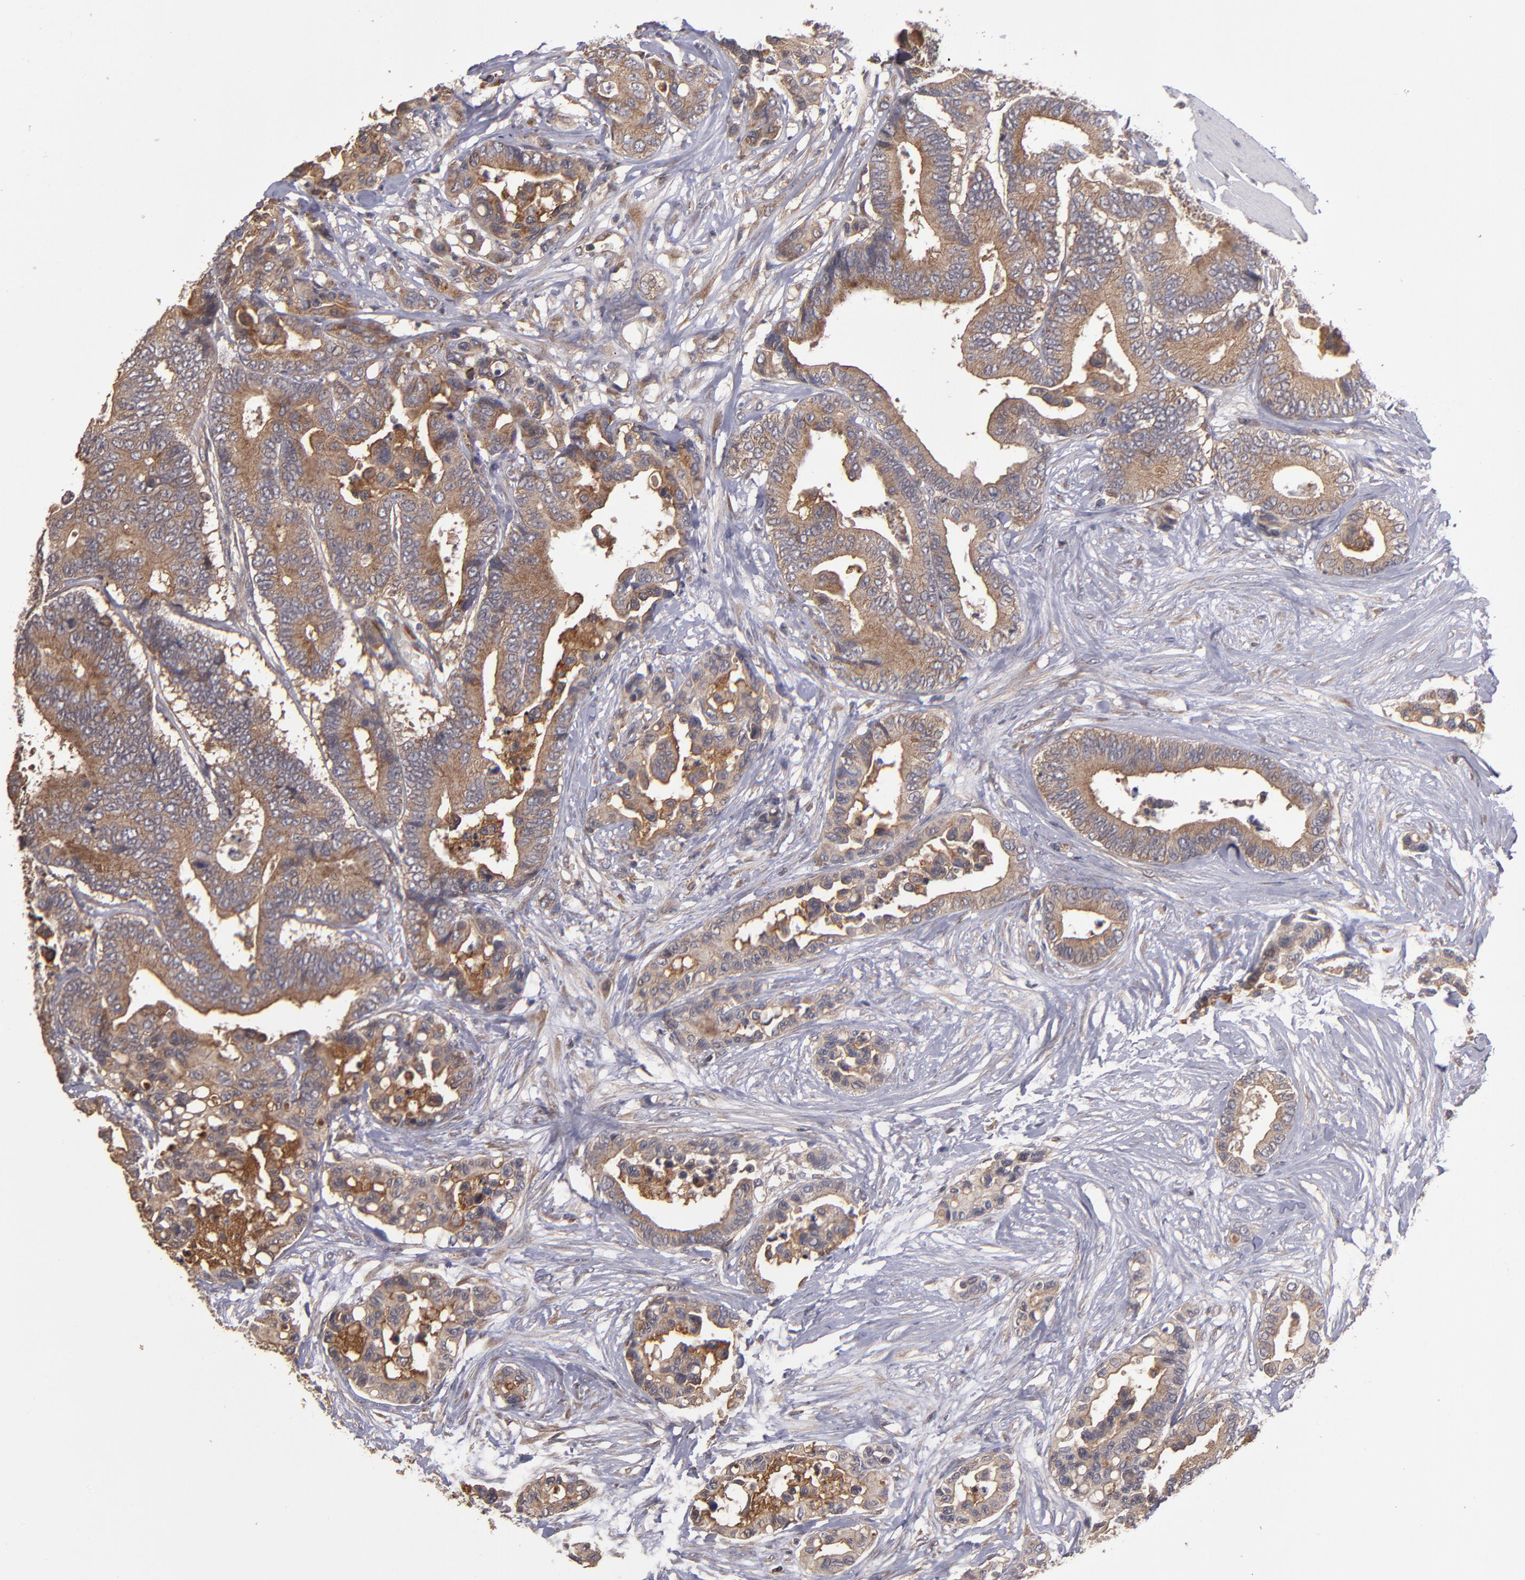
{"staining": {"intensity": "strong", "quantity": ">75%", "location": "cytoplasmic/membranous"}, "tissue": "colorectal cancer", "cell_type": "Tumor cells", "image_type": "cancer", "snomed": [{"axis": "morphology", "description": "Adenocarcinoma, NOS"}, {"axis": "topography", "description": "Colon"}], "caption": "IHC (DAB) staining of adenocarcinoma (colorectal) shows strong cytoplasmic/membranous protein positivity in approximately >75% of tumor cells. The protein is stained brown, and the nuclei are stained in blue (DAB (3,3'-diaminobenzidine) IHC with brightfield microscopy, high magnification).", "gene": "NF2", "patient": {"sex": "male", "age": 82}}